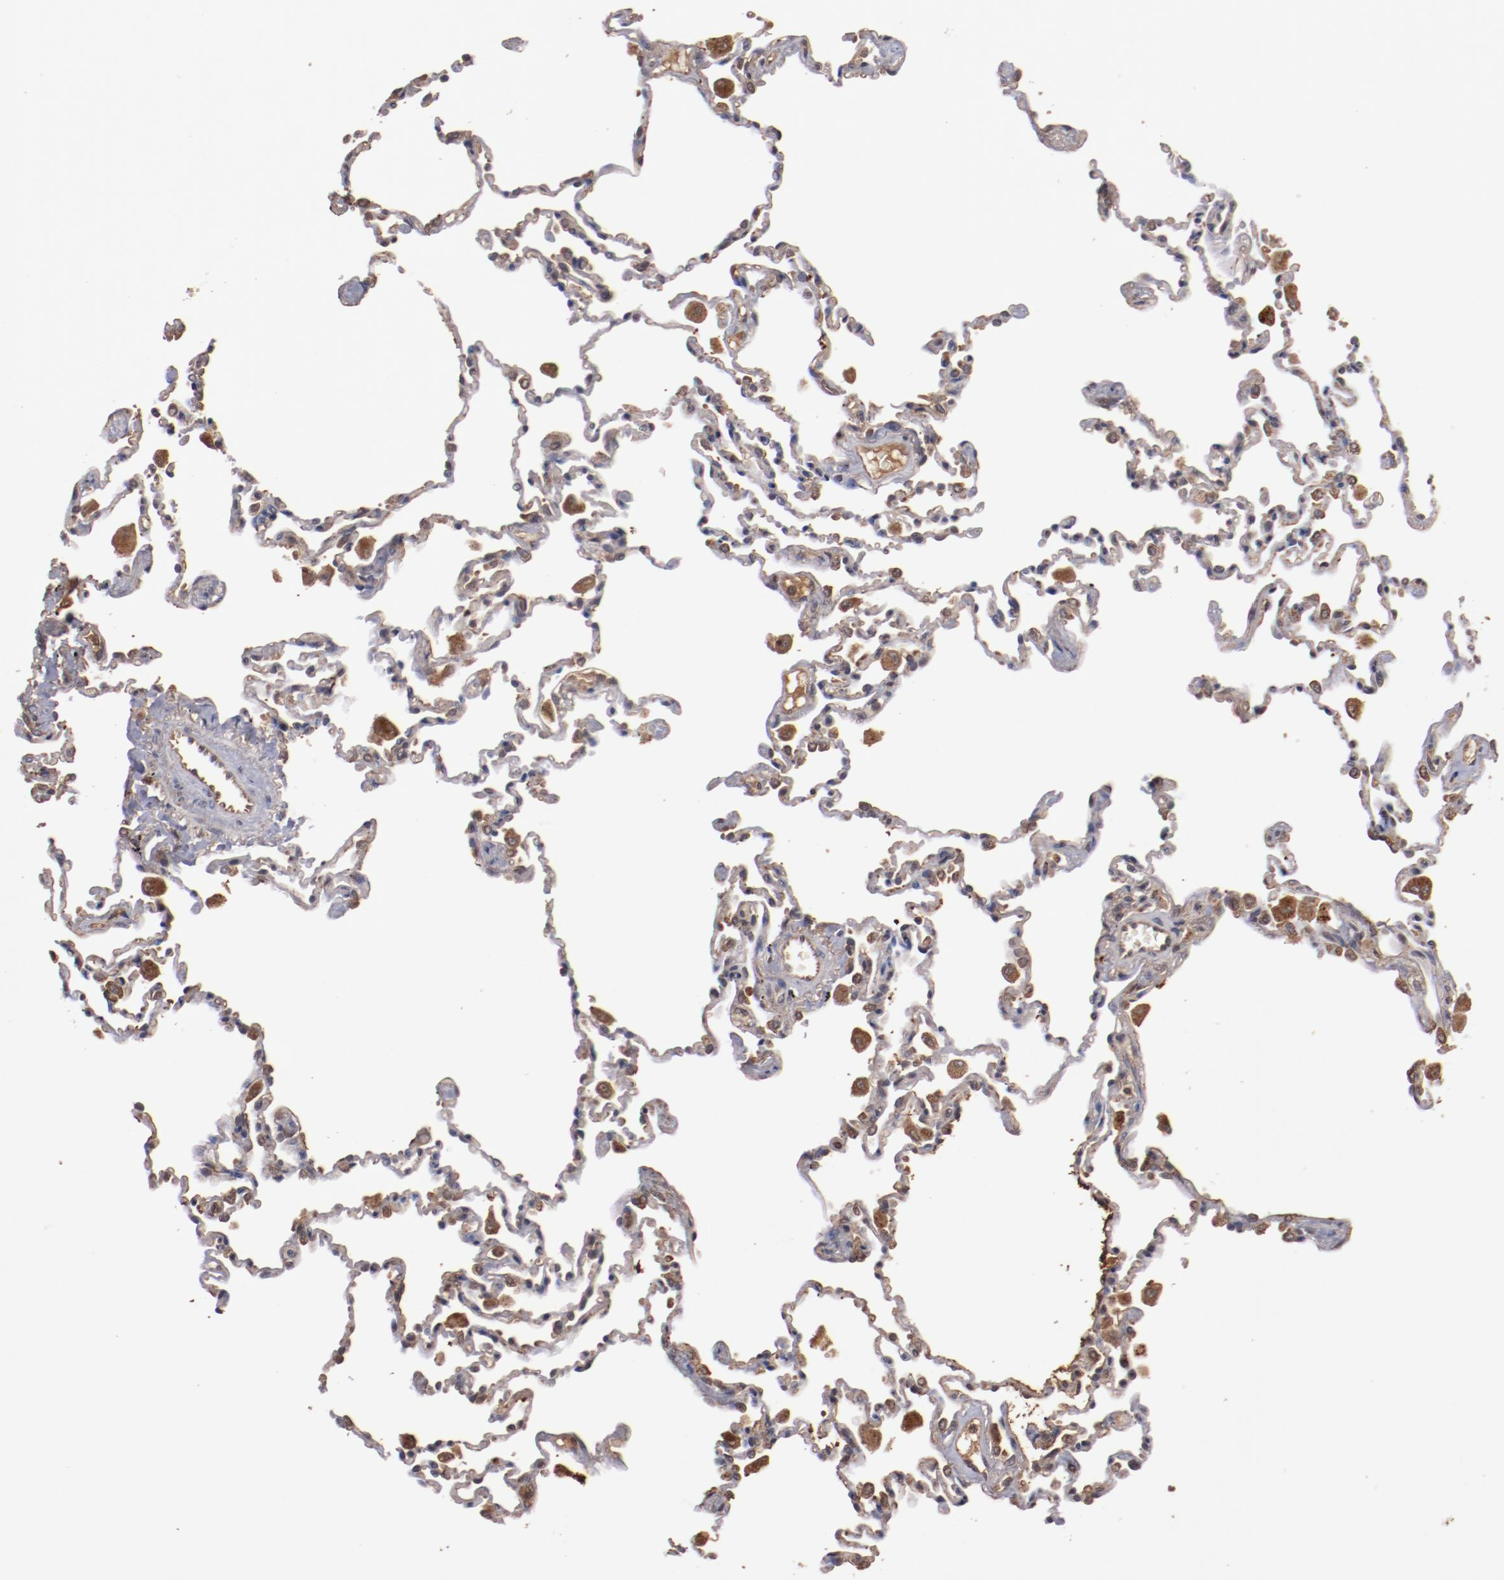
{"staining": {"intensity": "weak", "quantity": ">75%", "location": "cytoplasmic/membranous"}, "tissue": "lung", "cell_type": "Alveolar cells", "image_type": "normal", "snomed": [{"axis": "morphology", "description": "Normal tissue, NOS"}, {"axis": "topography", "description": "Lung"}], "caption": "The micrograph exhibits staining of benign lung, revealing weak cytoplasmic/membranous protein staining (brown color) within alveolar cells. The protein of interest is stained brown, and the nuclei are stained in blue (DAB (3,3'-diaminobenzidine) IHC with brightfield microscopy, high magnification).", "gene": "TENM1", "patient": {"sex": "male", "age": 59}}